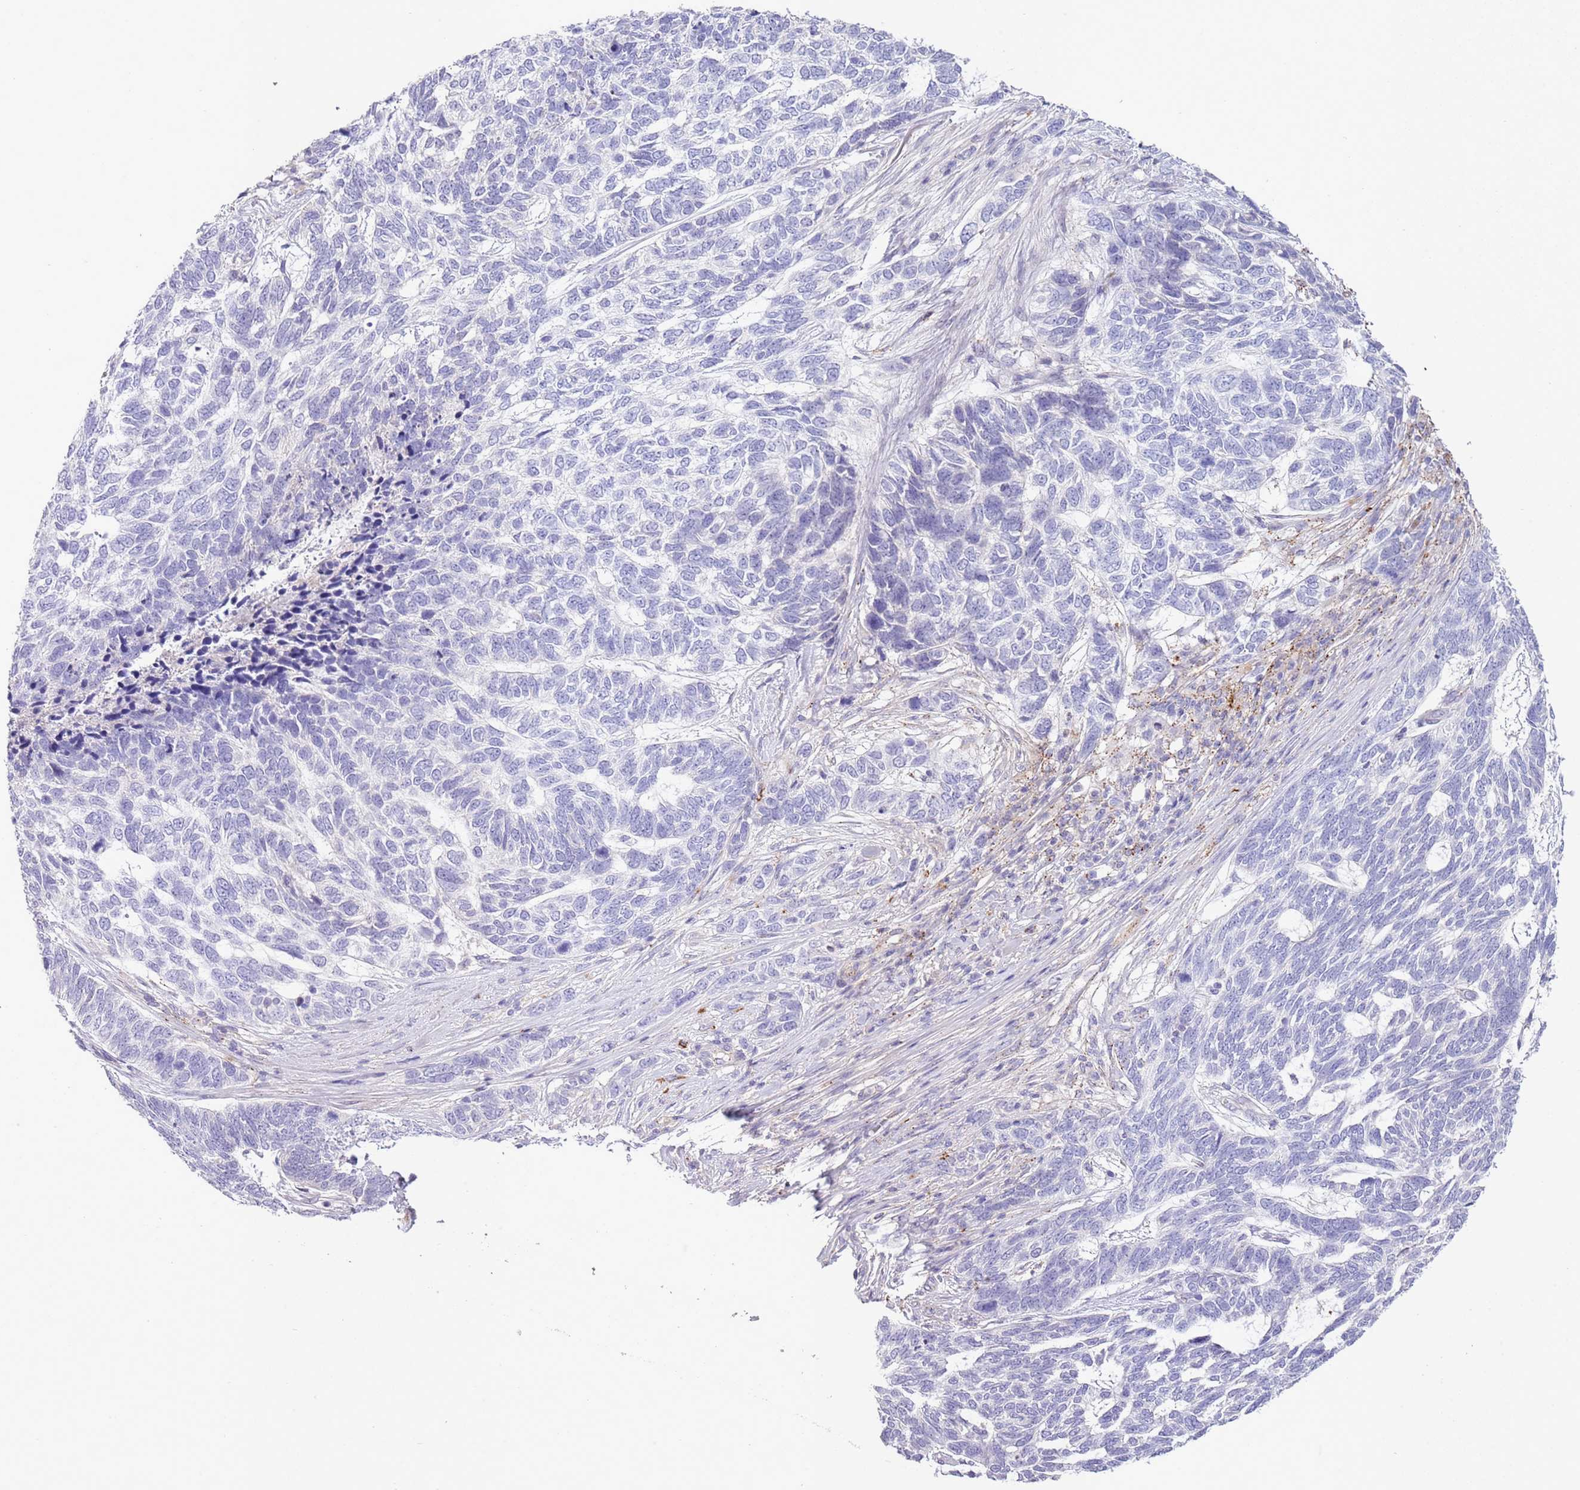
{"staining": {"intensity": "negative", "quantity": "none", "location": "none"}, "tissue": "skin cancer", "cell_type": "Tumor cells", "image_type": "cancer", "snomed": [{"axis": "morphology", "description": "Basal cell carcinoma"}, {"axis": "topography", "description": "Skin"}], "caption": "High magnification brightfield microscopy of skin basal cell carcinoma stained with DAB (brown) and counterstained with hematoxylin (blue): tumor cells show no significant expression.", "gene": "ABHD17A", "patient": {"sex": "female", "age": 65}}